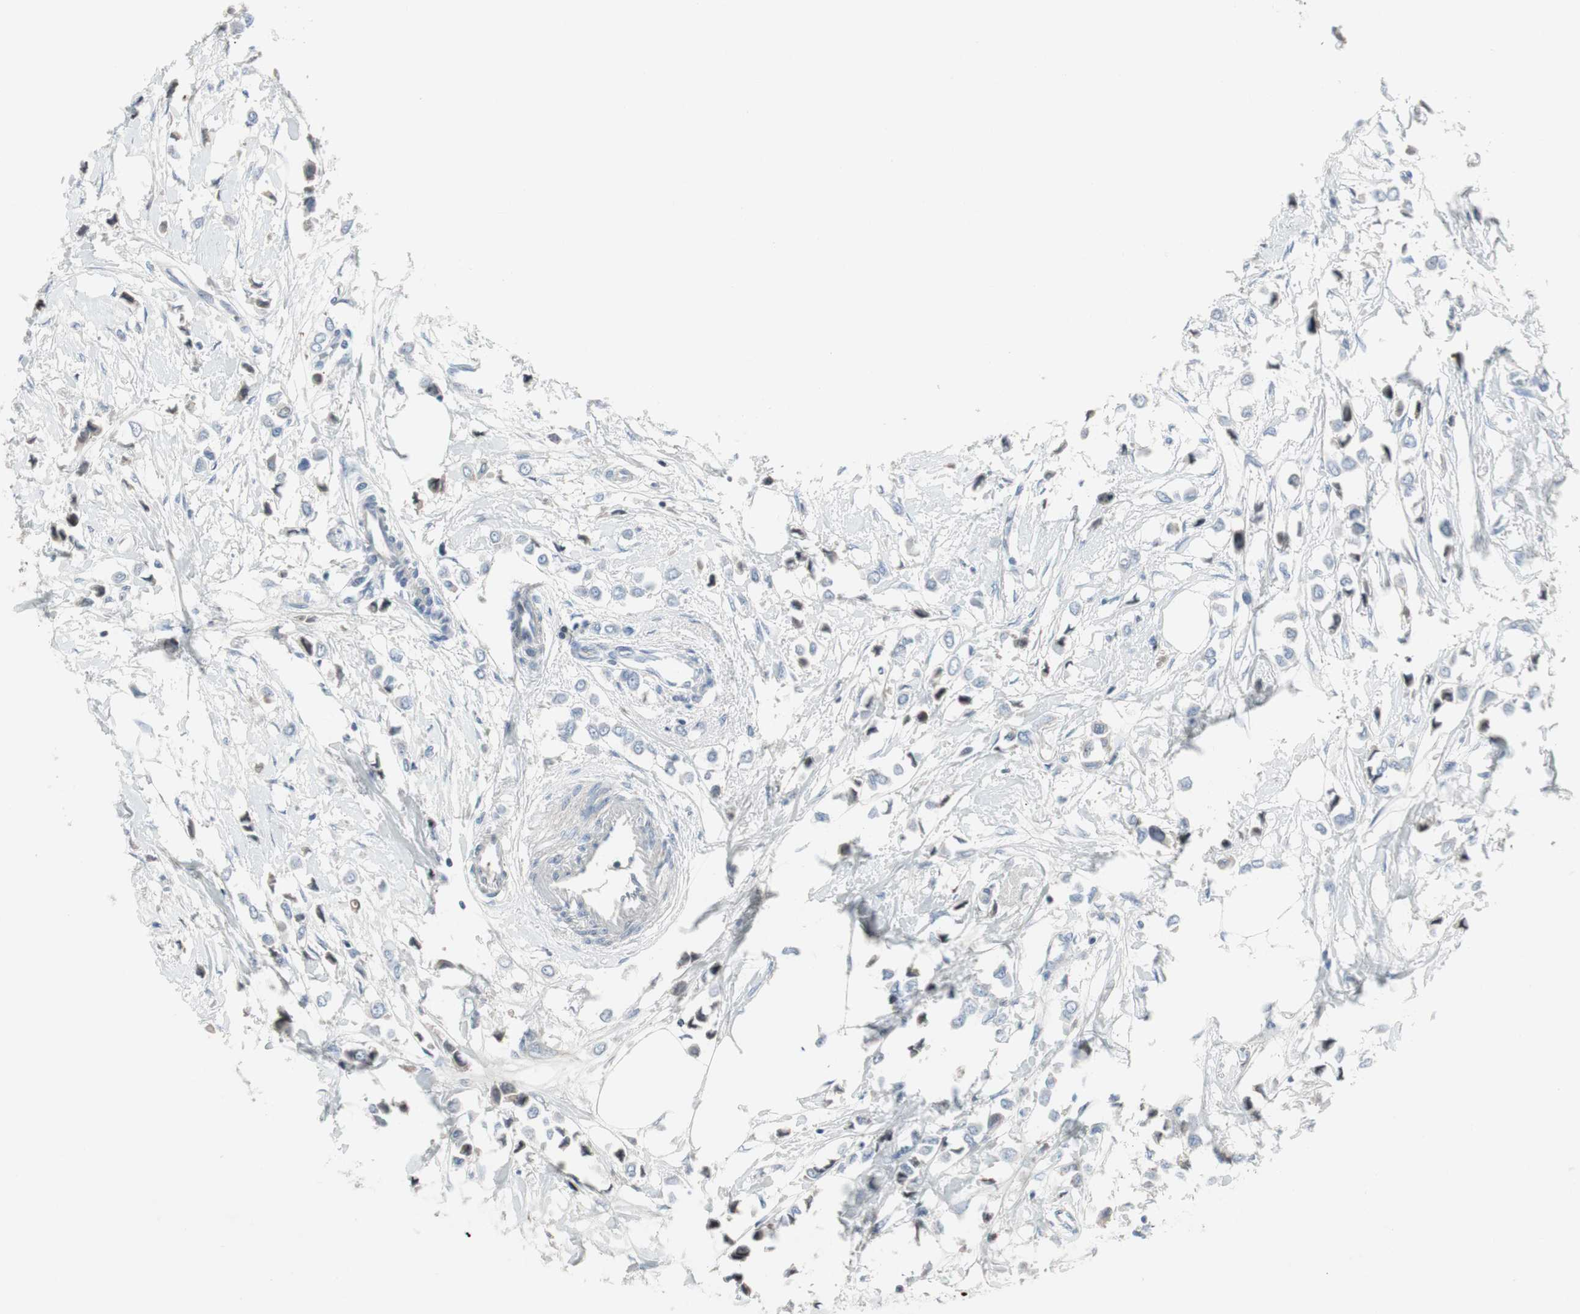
{"staining": {"intensity": "weak", "quantity": "25%-75%", "location": "cytoplasmic/membranous"}, "tissue": "breast cancer", "cell_type": "Tumor cells", "image_type": "cancer", "snomed": [{"axis": "morphology", "description": "Lobular carcinoma"}, {"axis": "topography", "description": "Breast"}], "caption": "Protein expression analysis of breast cancer (lobular carcinoma) displays weak cytoplasmic/membranous expression in approximately 25%-75% of tumor cells.", "gene": "PIGR", "patient": {"sex": "female", "age": 51}}